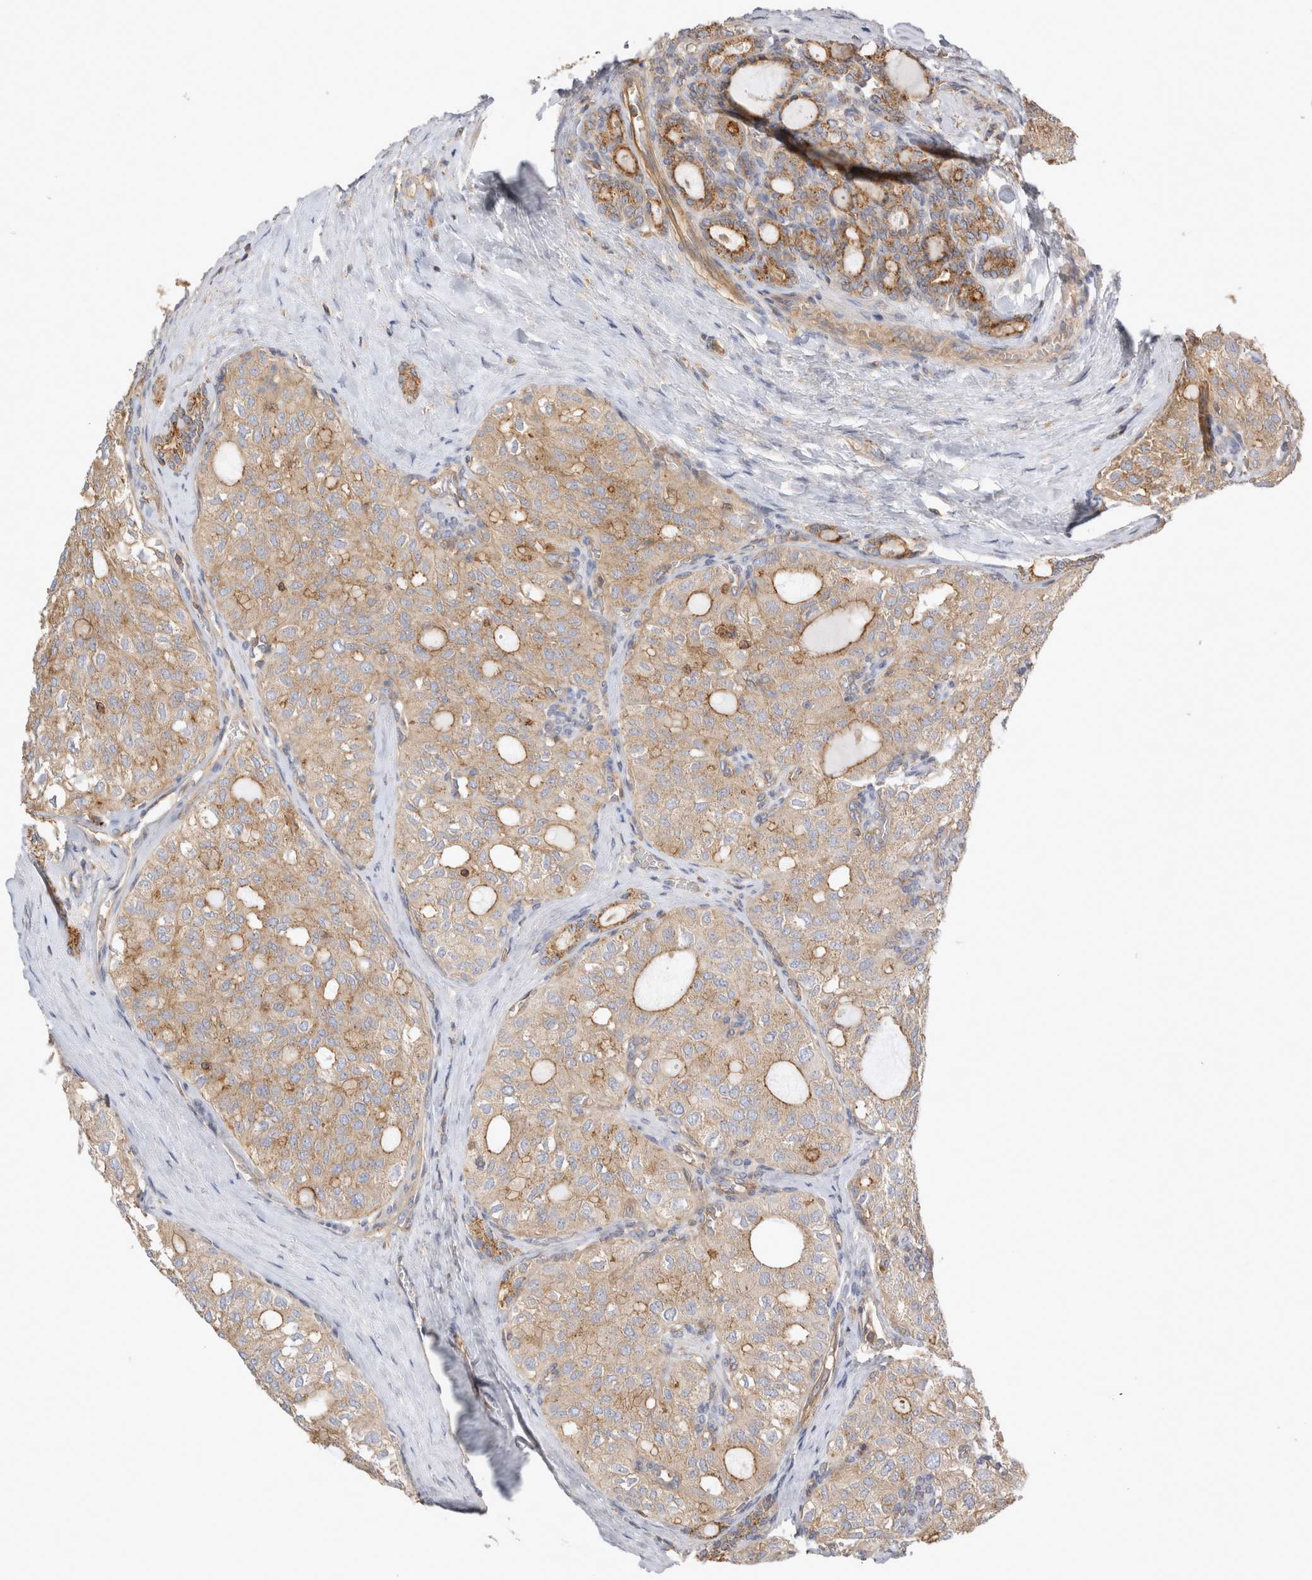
{"staining": {"intensity": "moderate", "quantity": ">75%", "location": "cytoplasmic/membranous"}, "tissue": "thyroid cancer", "cell_type": "Tumor cells", "image_type": "cancer", "snomed": [{"axis": "morphology", "description": "Follicular adenoma carcinoma, NOS"}, {"axis": "topography", "description": "Thyroid gland"}], "caption": "Thyroid cancer (follicular adenoma carcinoma) stained with DAB IHC displays medium levels of moderate cytoplasmic/membranous staining in approximately >75% of tumor cells. (brown staining indicates protein expression, while blue staining denotes nuclei).", "gene": "CHMP6", "patient": {"sex": "male", "age": 75}}